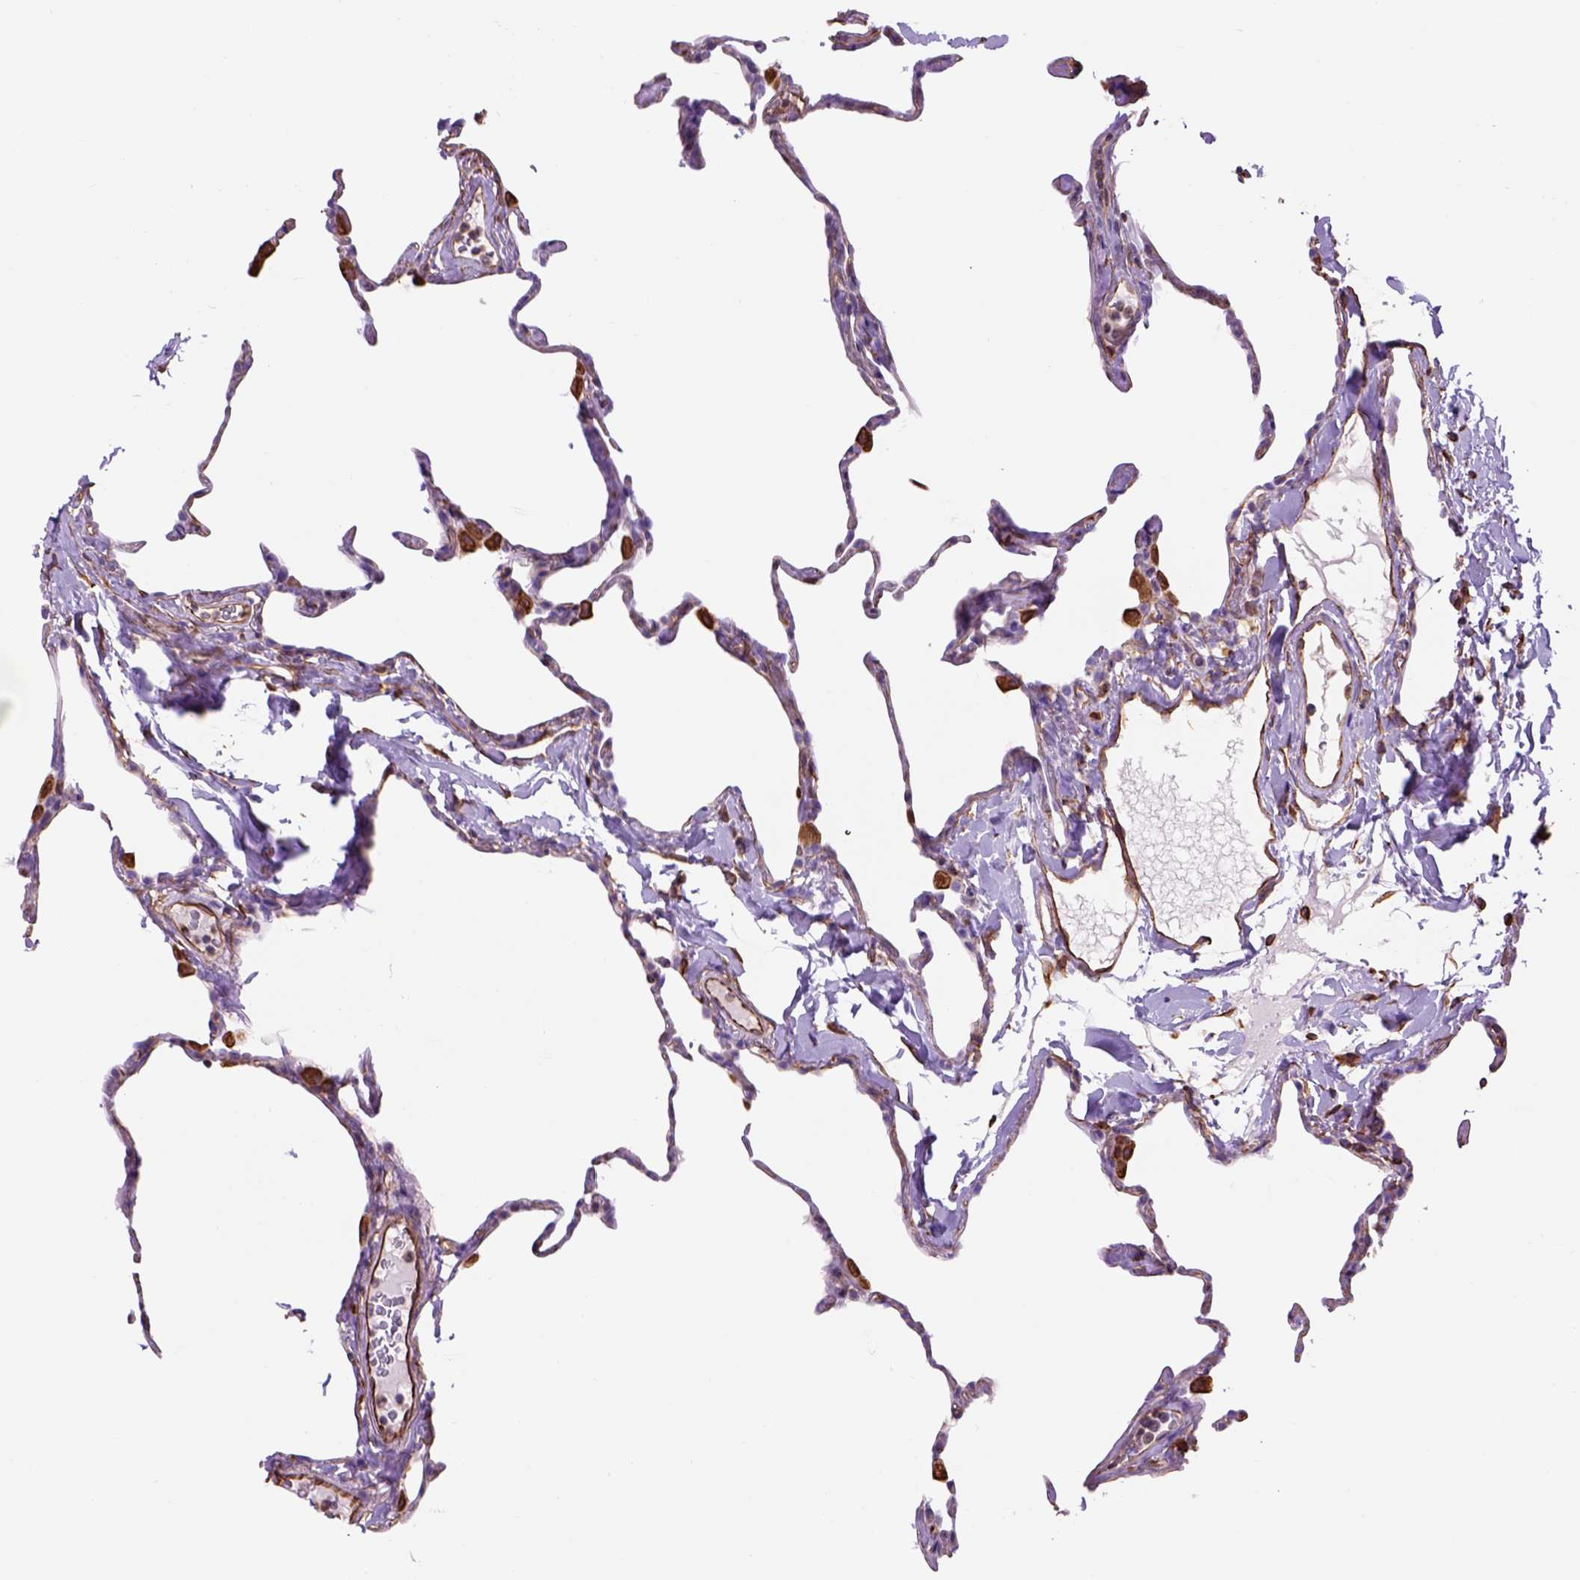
{"staining": {"intensity": "negative", "quantity": "none", "location": "none"}, "tissue": "lung", "cell_type": "Alveolar cells", "image_type": "normal", "snomed": [{"axis": "morphology", "description": "Normal tissue, NOS"}, {"axis": "topography", "description": "Lung"}], "caption": "The image shows no significant staining in alveolar cells of lung. (DAB immunohistochemistry visualized using brightfield microscopy, high magnification).", "gene": "ZZZ3", "patient": {"sex": "male", "age": 65}}